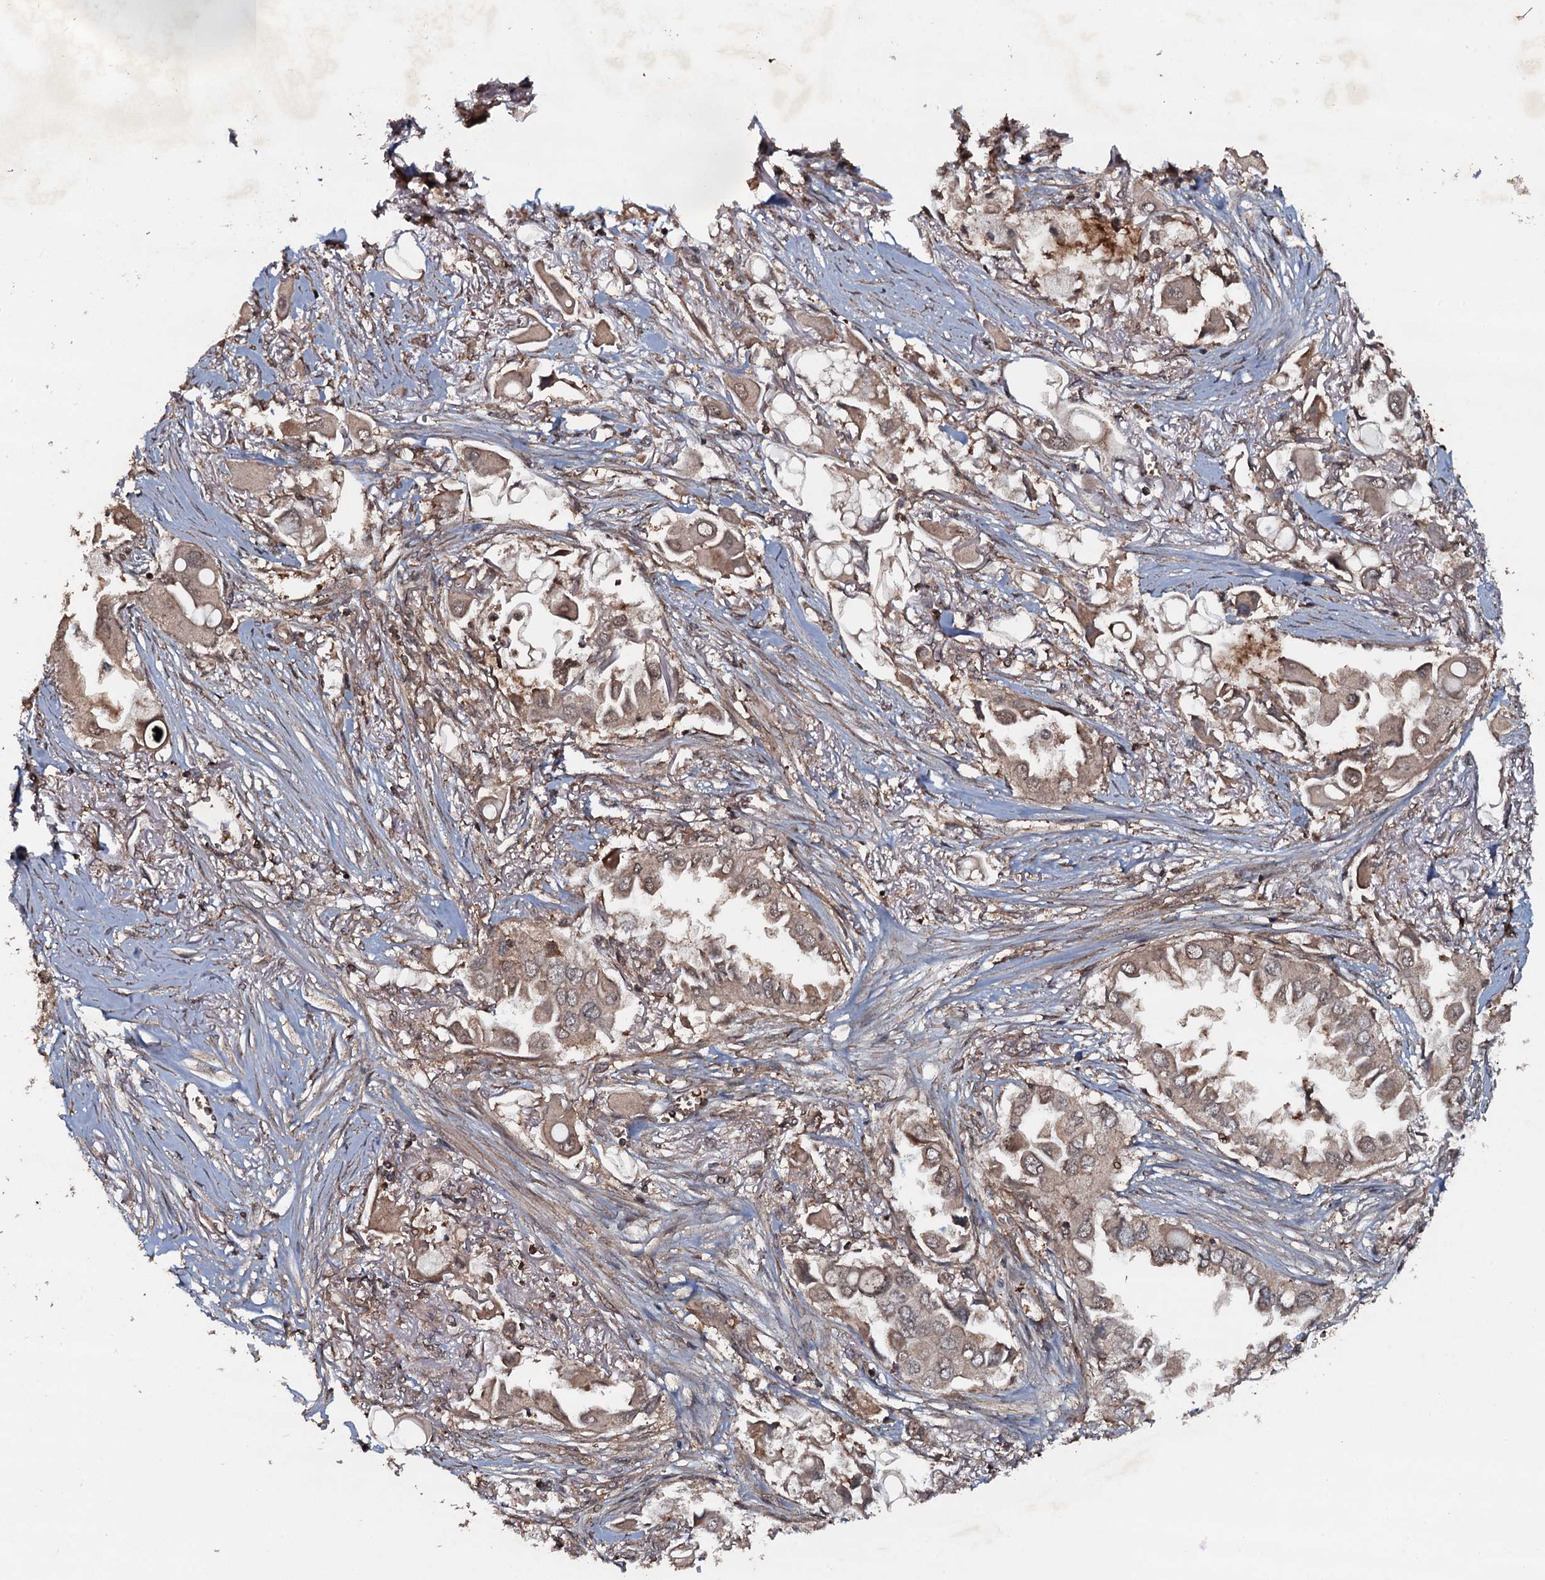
{"staining": {"intensity": "weak", "quantity": ">75%", "location": "cytoplasmic/membranous"}, "tissue": "lung cancer", "cell_type": "Tumor cells", "image_type": "cancer", "snomed": [{"axis": "morphology", "description": "Adenocarcinoma, NOS"}, {"axis": "topography", "description": "Lung"}], "caption": "Immunohistochemistry of human lung cancer (adenocarcinoma) demonstrates low levels of weak cytoplasmic/membranous positivity in about >75% of tumor cells. (DAB IHC, brown staining for protein, blue staining for nuclei).", "gene": "ADGRG3", "patient": {"sex": "female", "age": 76}}